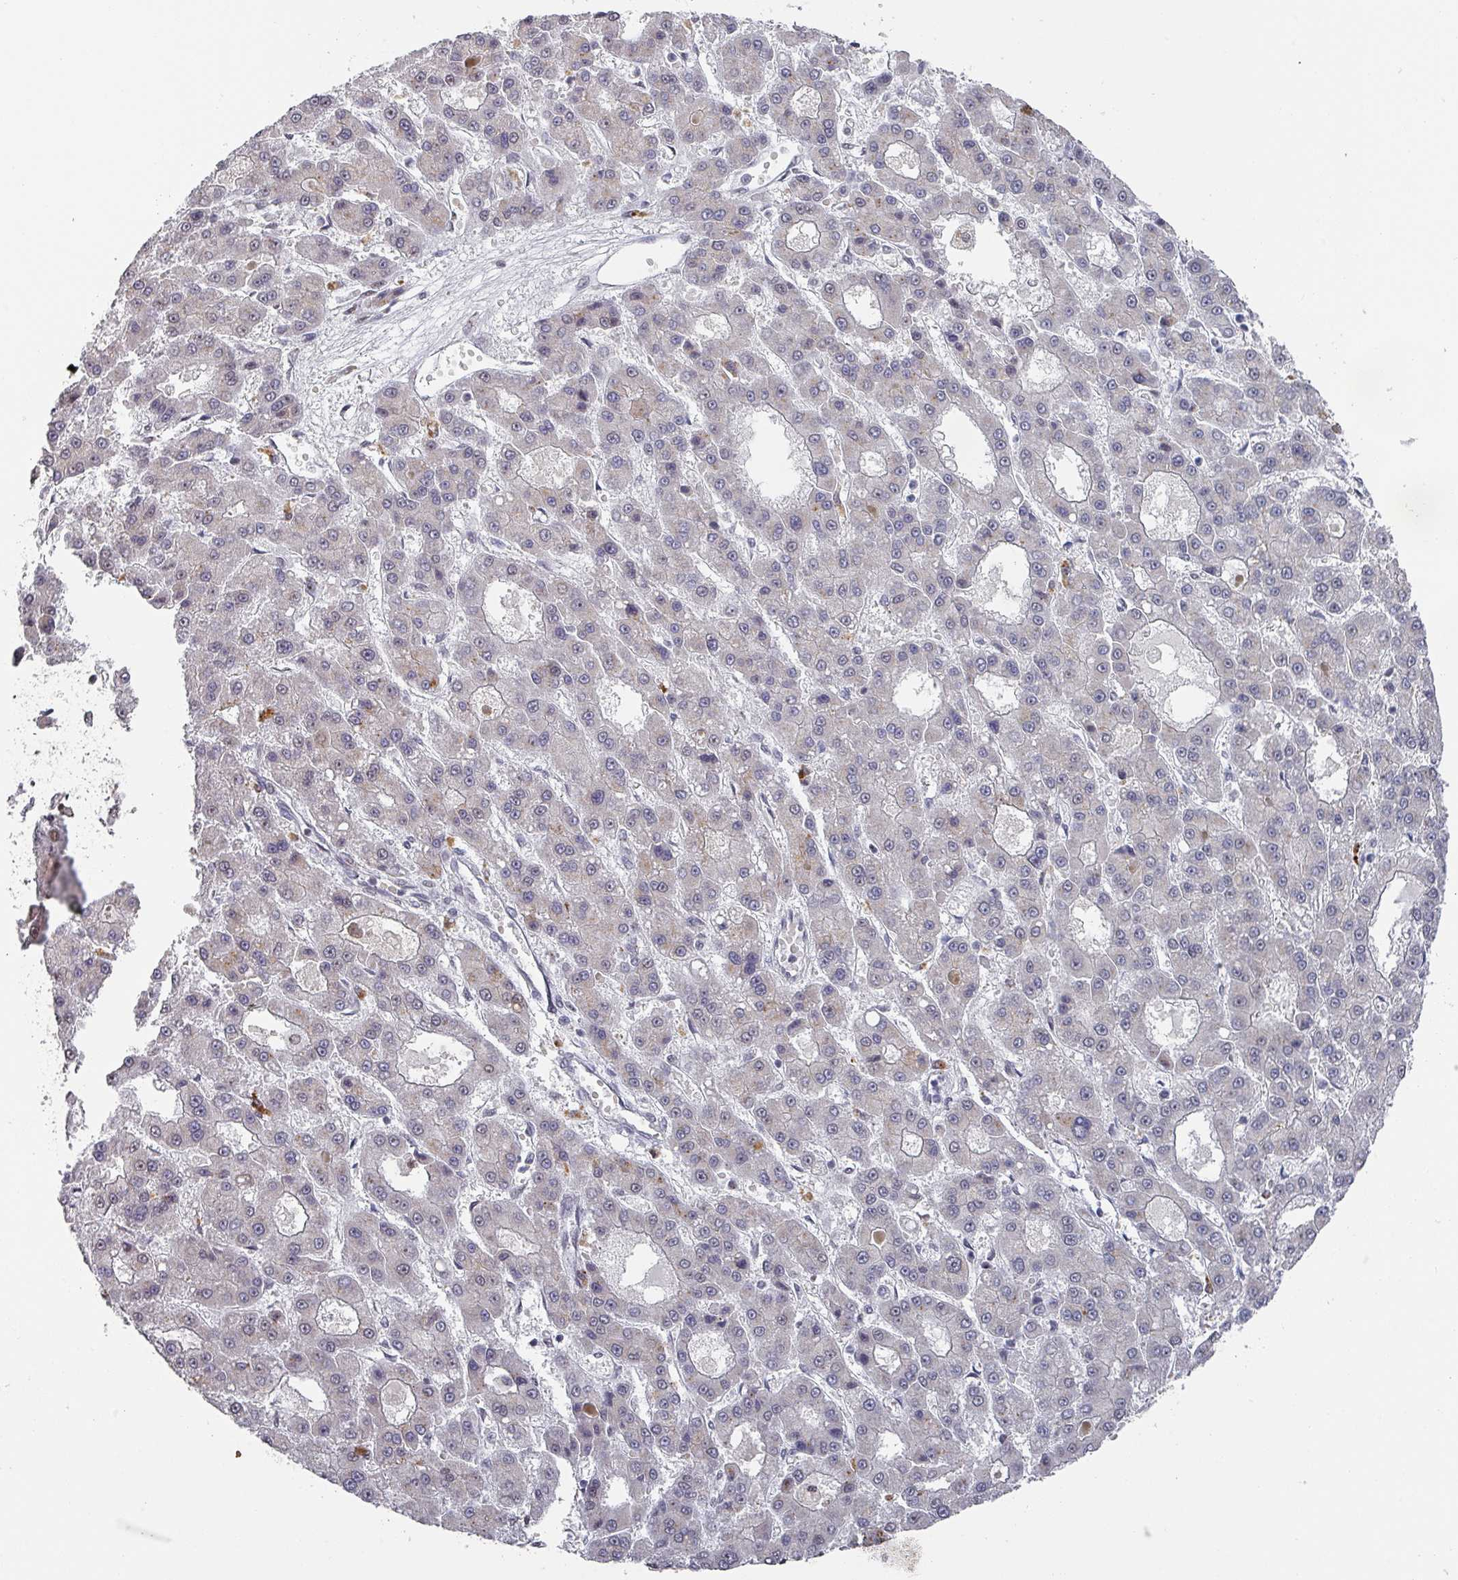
{"staining": {"intensity": "negative", "quantity": "none", "location": "none"}, "tissue": "liver cancer", "cell_type": "Tumor cells", "image_type": "cancer", "snomed": [{"axis": "morphology", "description": "Carcinoma, Hepatocellular, NOS"}, {"axis": "topography", "description": "Liver"}], "caption": "Immunohistochemical staining of human hepatocellular carcinoma (liver) displays no significant staining in tumor cells.", "gene": "ZNF654", "patient": {"sex": "male", "age": 70}}